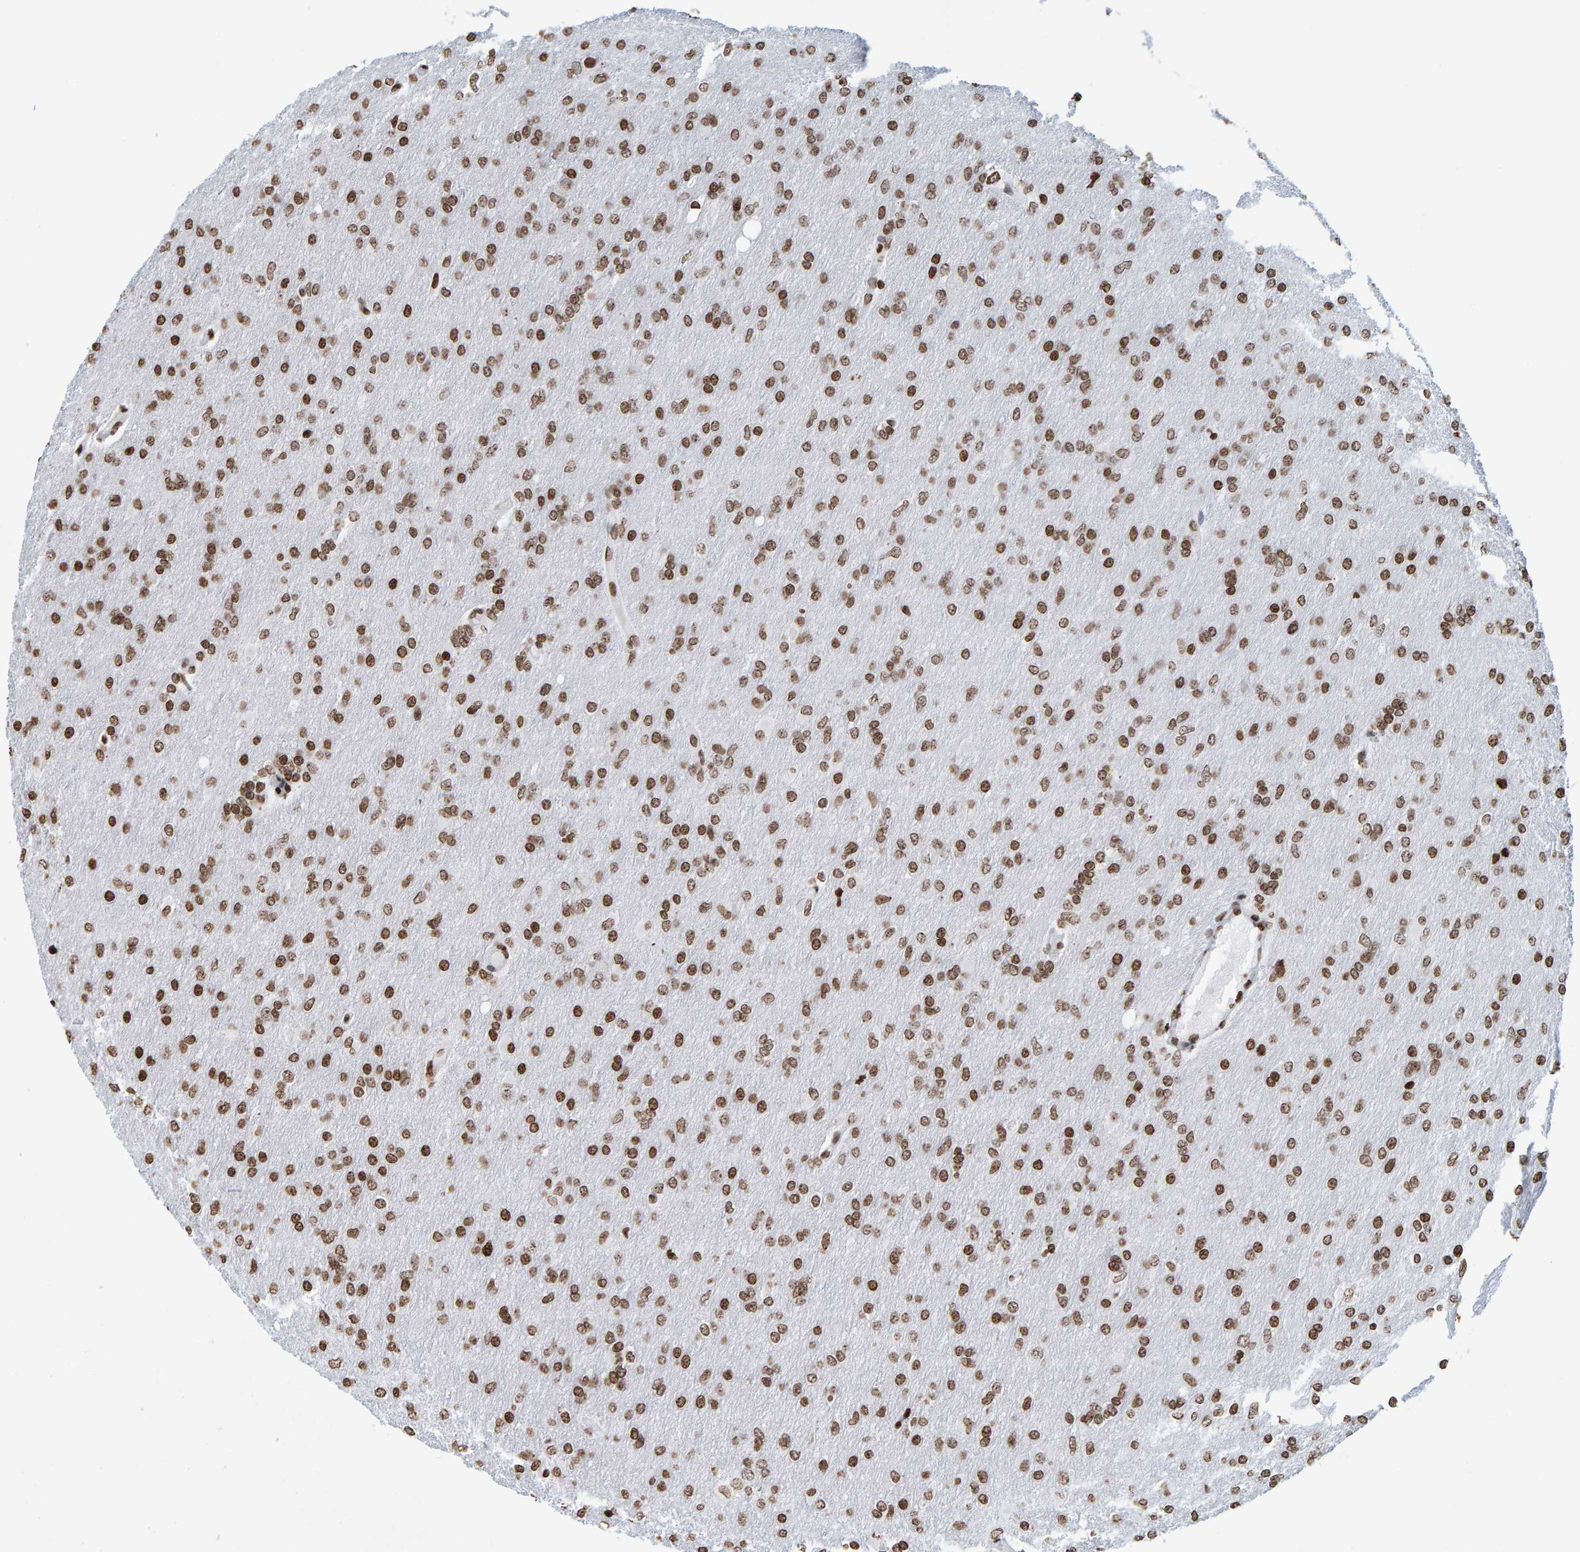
{"staining": {"intensity": "strong", "quantity": ">75%", "location": "nuclear"}, "tissue": "glioma", "cell_type": "Tumor cells", "image_type": "cancer", "snomed": [{"axis": "morphology", "description": "Glioma, malignant, High grade"}, {"axis": "topography", "description": "Cerebral cortex"}], "caption": "High-magnification brightfield microscopy of malignant glioma (high-grade) stained with DAB (3,3'-diaminobenzidine) (brown) and counterstained with hematoxylin (blue). tumor cells exhibit strong nuclear expression is appreciated in approximately>75% of cells.", "gene": "BRF2", "patient": {"sex": "female", "age": 36}}